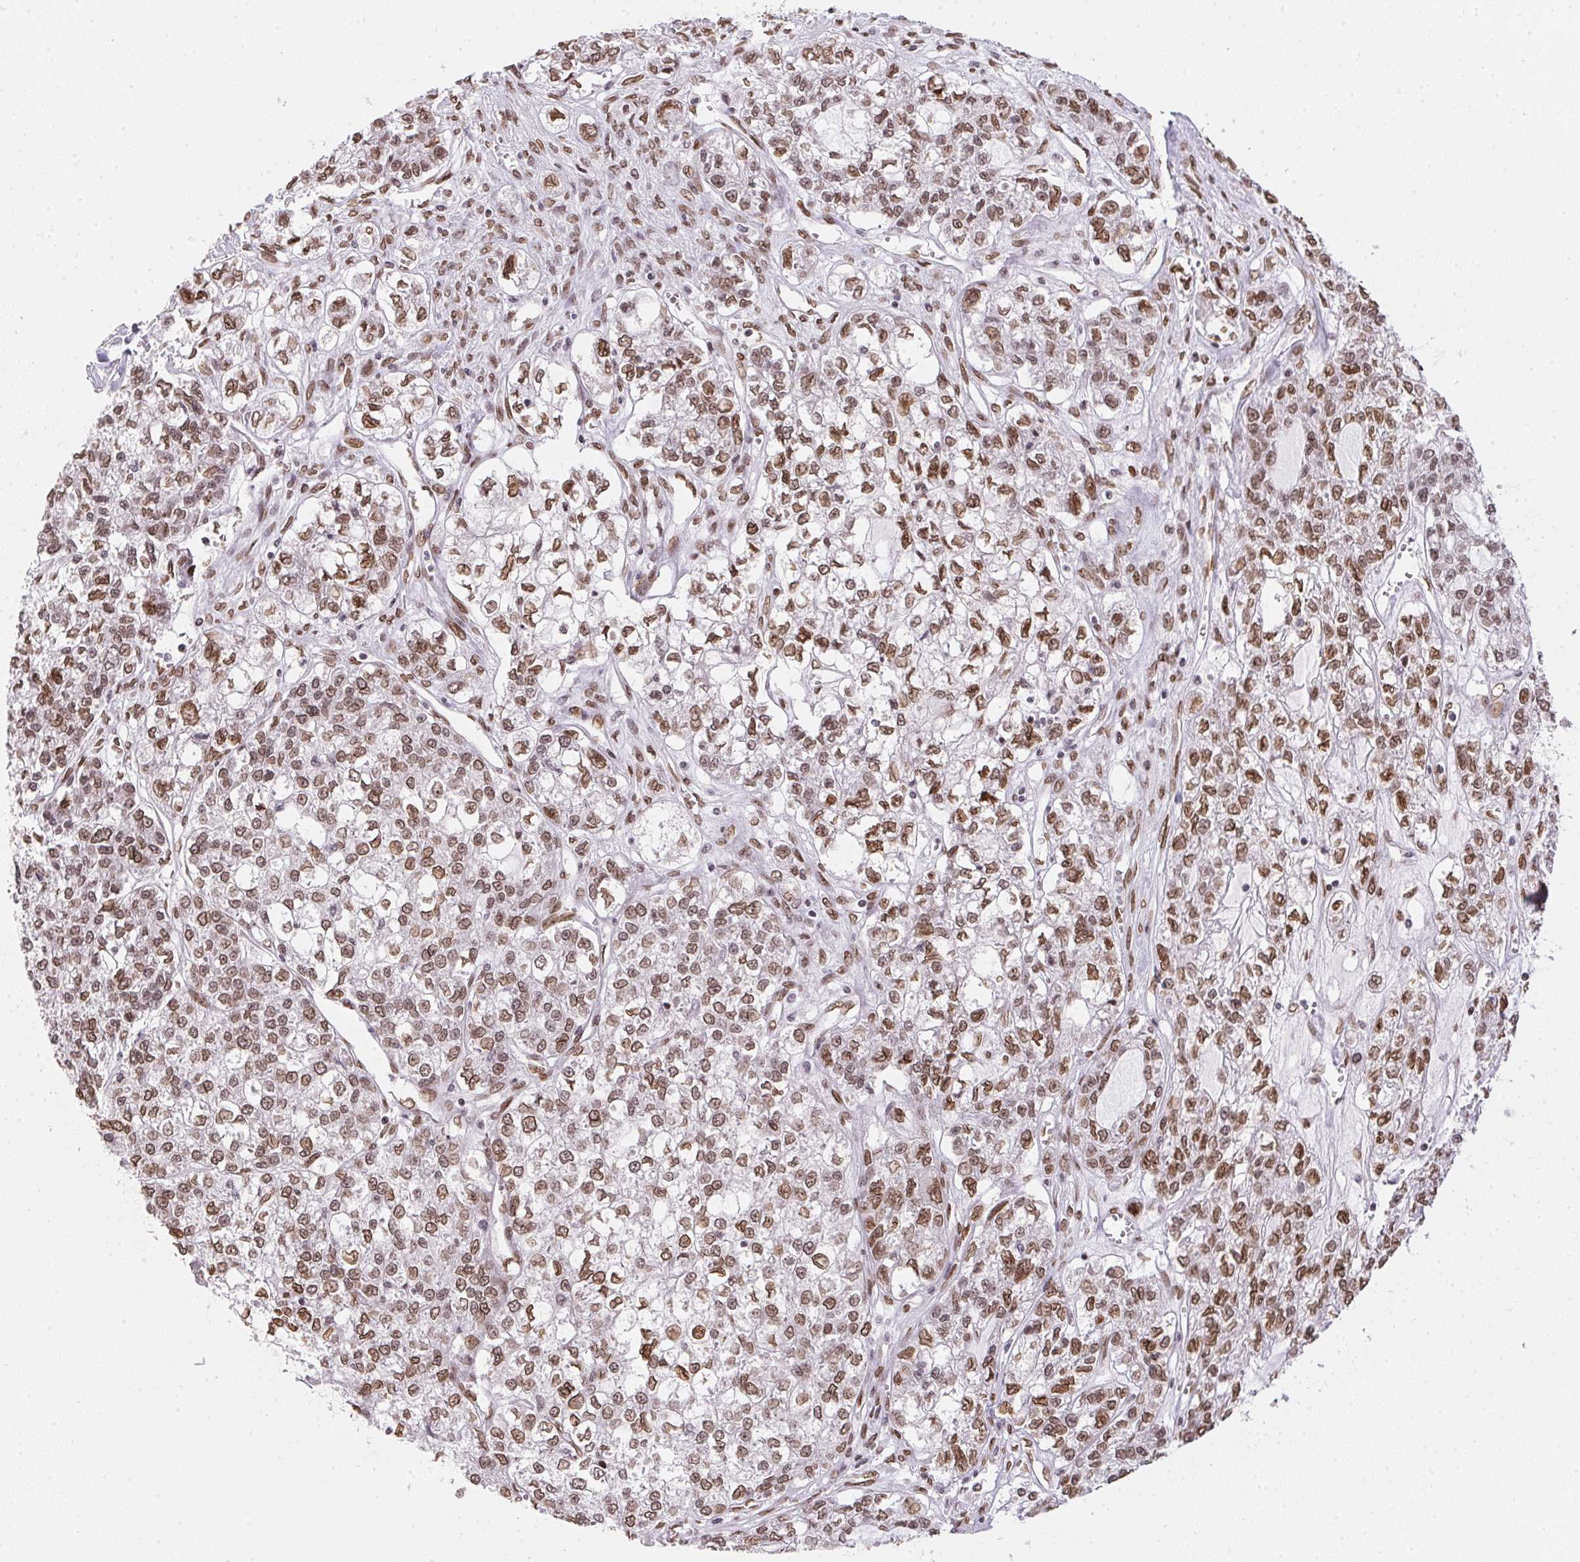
{"staining": {"intensity": "moderate", "quantity": ">75%", "location": "cytoplasmic/membranous,nuclear"}, "tissue": "ovarian cancer", "cell_type": "Tumor cells", "image_type": "cancer", "snomed": [{"axis": "morphology", "description": "Carcinoma, endometroid"}, {"axis": "topography", "description": "Ovary"}], "caption": "IHC image of ovarian cancer (endometroid carcinoma) stained for a protein (brown), which exhibits medium levels of moderate cytoplasmic/membranous and nuclear expression in approximately >75% of tumor cells.", "gene": "SAP30BP", "patient": {"sex": "female", "age": 64}}